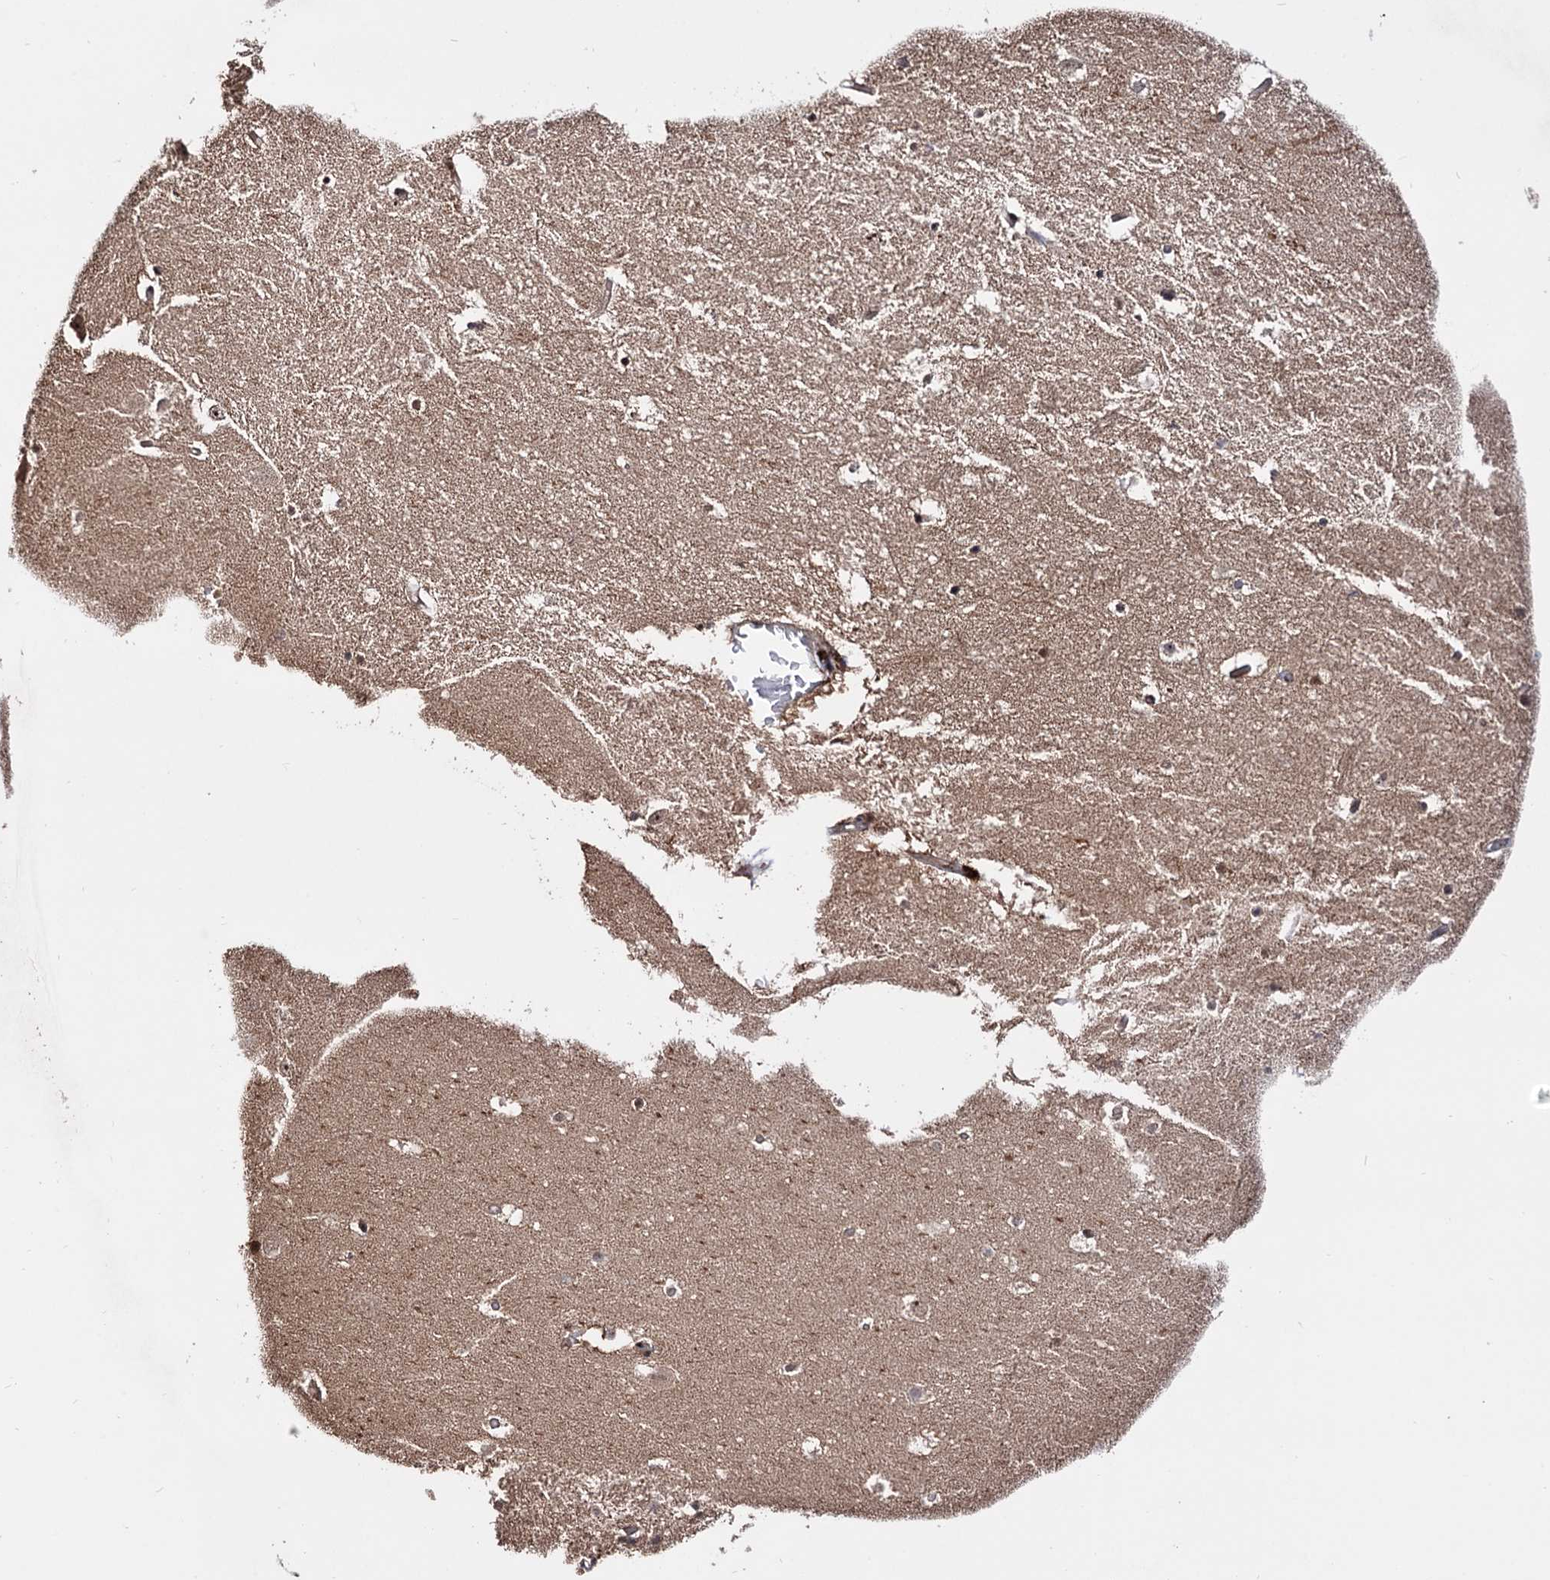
{"staining": {"intensity": "moderate", "quantity": "<25%", "location": "cytoplasmic/membranous,nuclear"}, "tissue": "hippocampus", "cell_type": "Glial cells", "image_type": "normal", "snomed": [{"axis": "morphology", "description": "Normal tissue, NOS"}, {"axis": "topography", "description": "Hippocampus"}], "caption": "Protein expression analysis of benign human hippocampus reveals moderate cytoplasmic/membranous,nuclear expression in approximately <25% of glial cells.", "gene": "PIGB", "patient": {"sex": "female", "age": 52}}